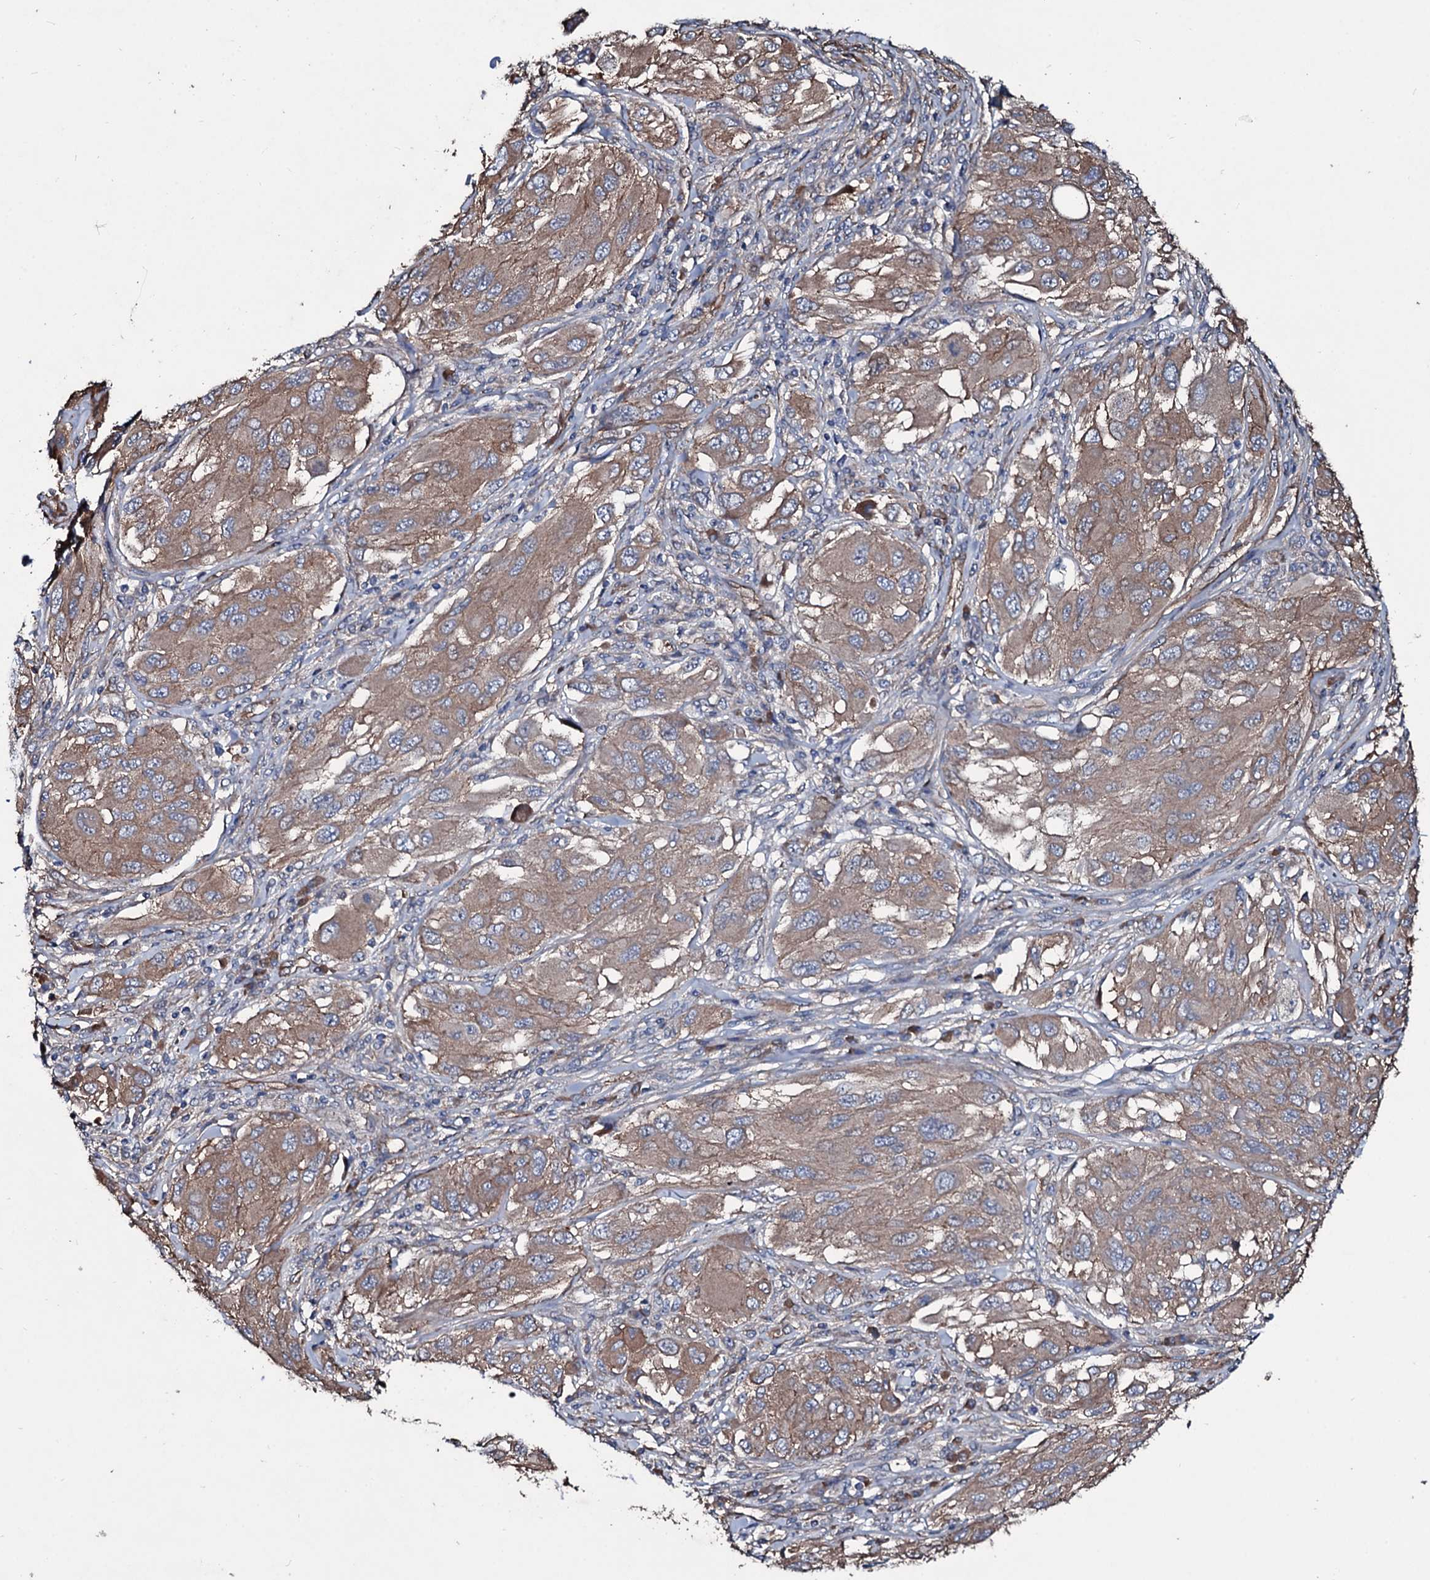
{"staining": {"intensity": "moderate", "quantity": ">75%", "location": "cytoplasmic/membranous"}, "tissue": "melanoma", "cell_type": "Tumor cells", "image_type": "cancer", "snomed": [{"axis": "morphology", "description": "Malignant melanoma, NOS"}, {"axis": "topography", "description": "Skin"}], "caption": "Moderate cytoplasmic/membranous positivity is appreciated in about >75% of tumor cells in melanoma. The protein of interest is shown in brown color, while the nuclei are stained blue.", "gene": "DMAC2", "patient": {"sex": "female", "age": 91}}